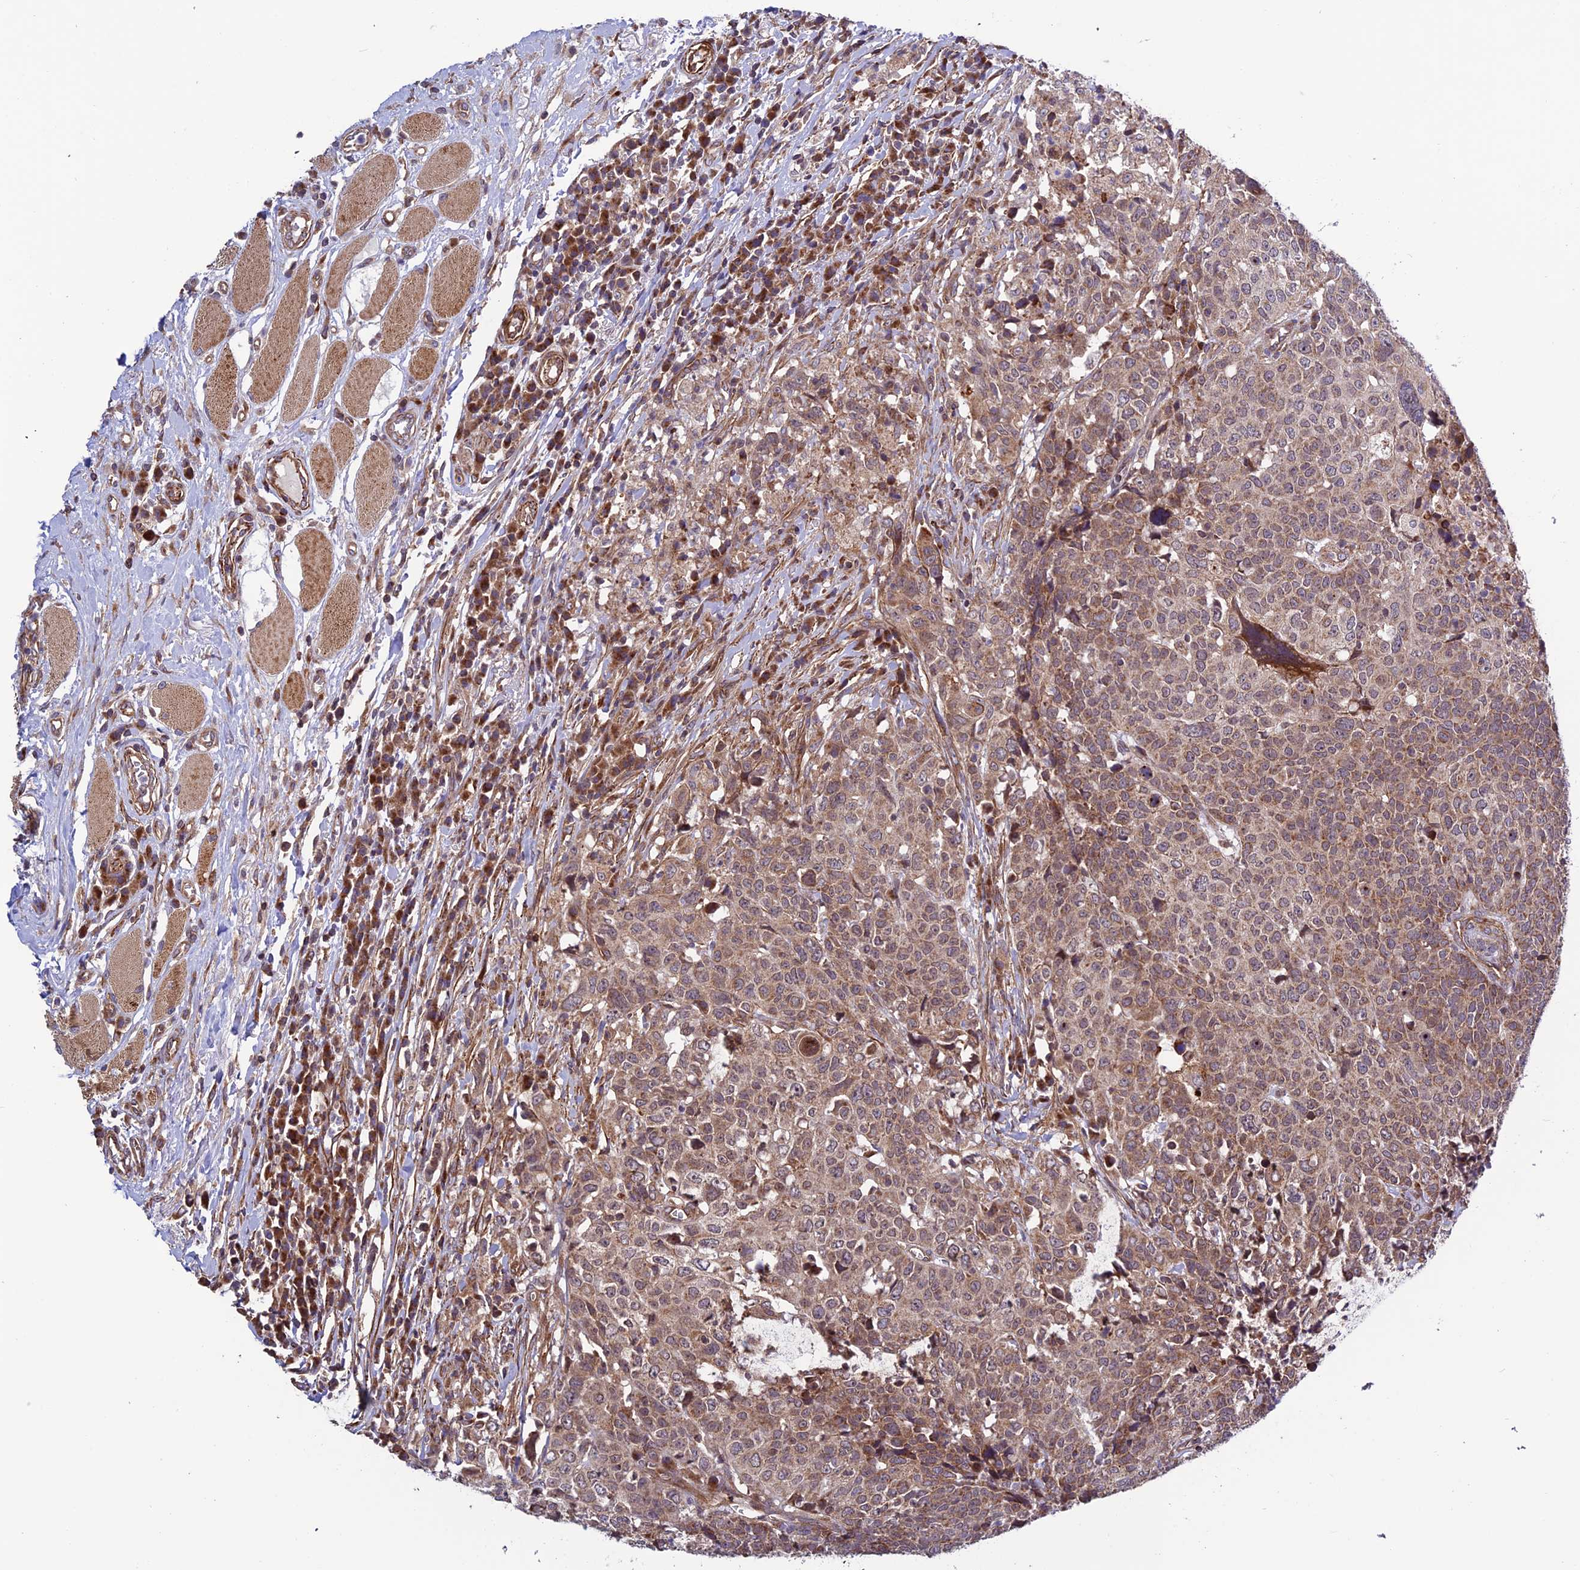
{"staining": {"intensity": "weak", "quantity": ">75%", "location": "cytoplasmic/membranous"}, "tissue": "head and neck cancer", "cell_type": "Tumor cells", "image_type": "cancer", "snomed": [{"axis": "morphology", "description": "Squamous cell carcinoma, NOS"}, {"axis": "topography", "description": "Head-Neck"}], "caption": "Immunohistochemistry of head and neck cancer displays low levels of weak cytoplasmic/membranous expression in approximately >75% of tumor cells.", "gene": "TNIP3", "patient": {"sex": "male", "age": 66}}